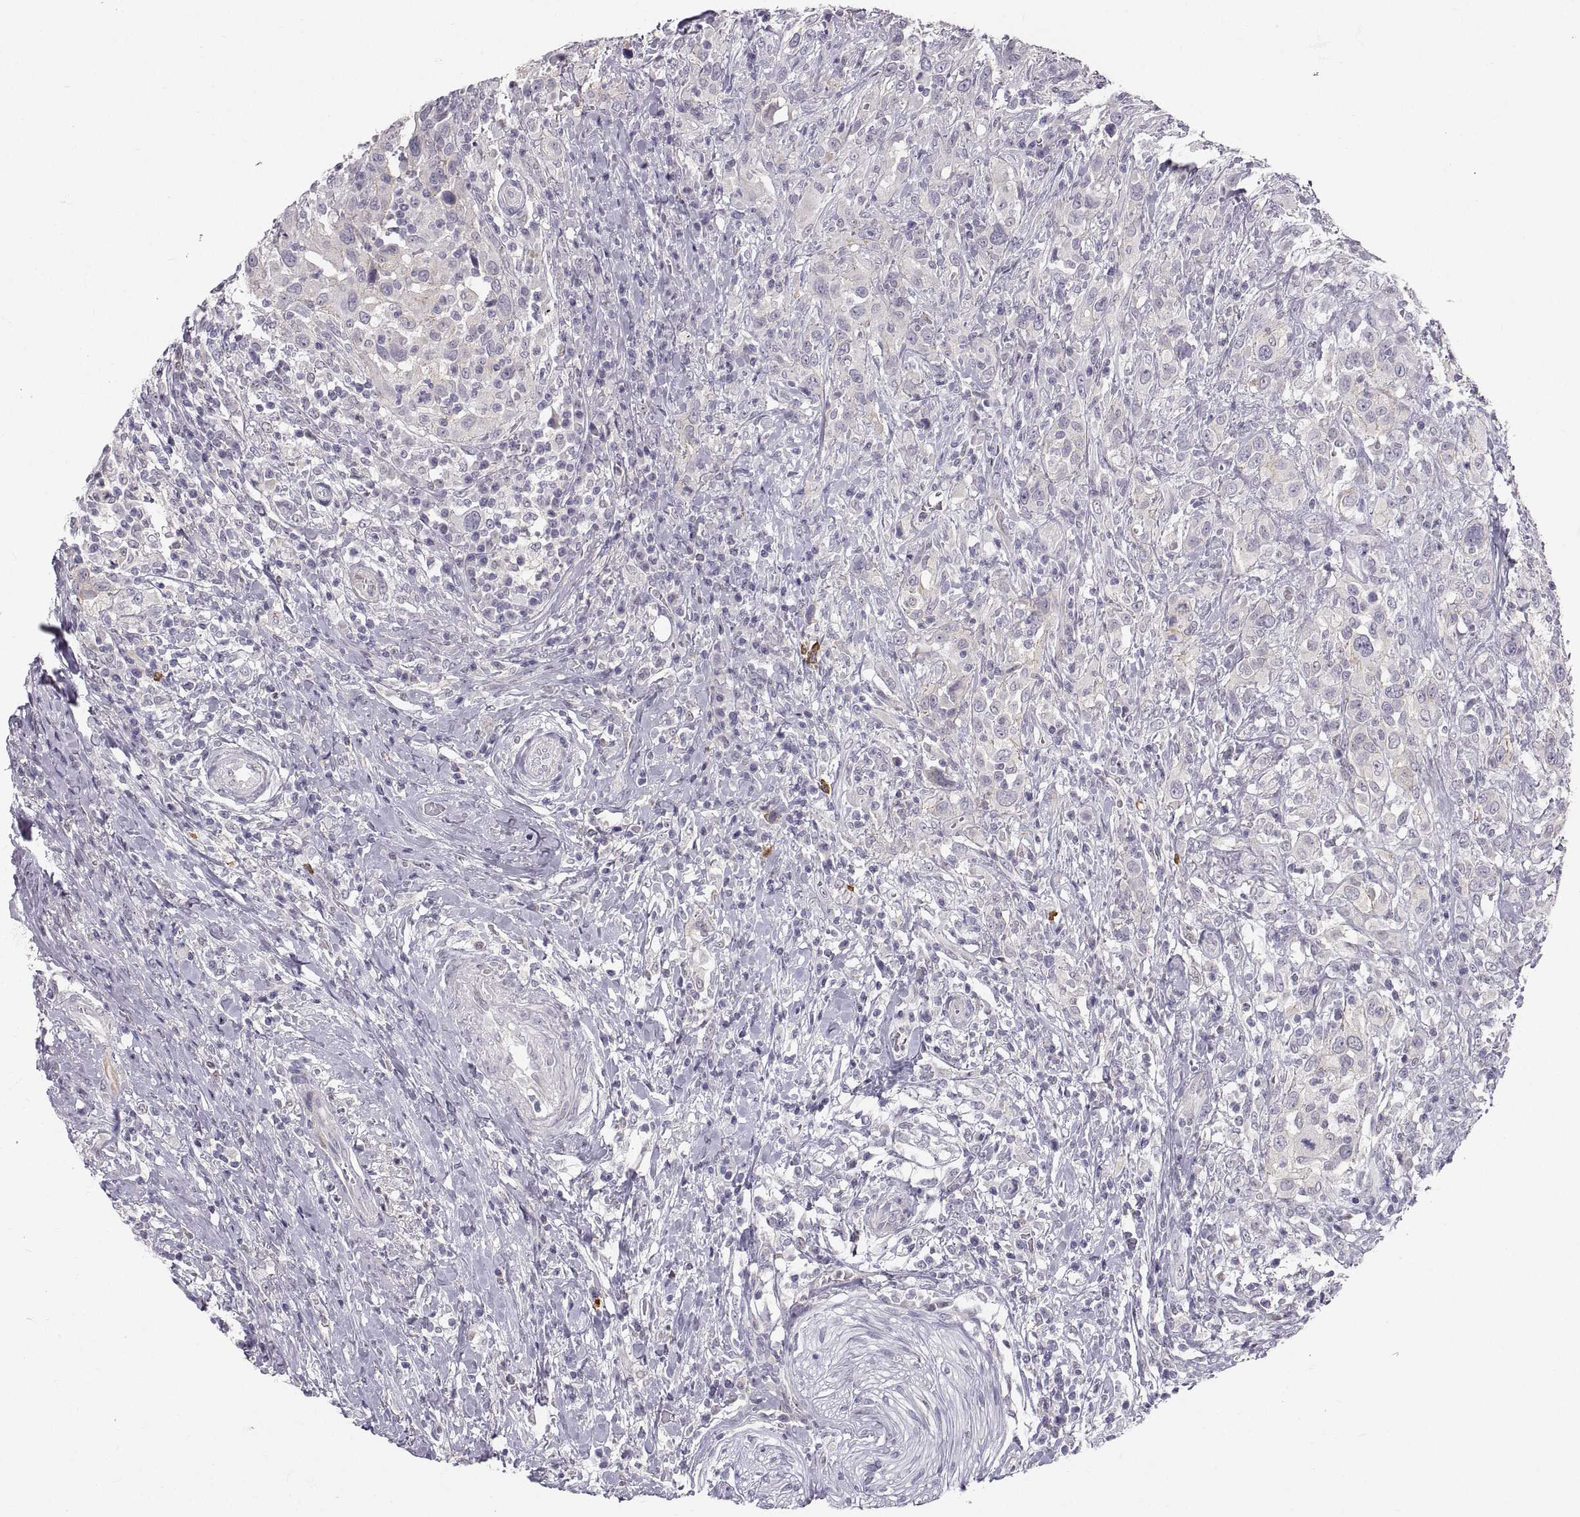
{"staining": {"intensity": "negative", "quantity": "none", "location": "none"}, "tissue": "urothelial cancer", "cell_type": "Tumor cells", "image_type": "cancer", "snomed": [{"axis": "morphology", "description": "Urothelial carcinoma, NOS"}, {"axis": "morphology", "description": "Urothelial carcinoma, High grade"}, {"axis": "topography", "description": "Urinary bladder"}], "caption": "DAB (3,3'-diaminobenzidine) immunohistochemical staining of urothelial carcinoma (high-grade) shows no significant staining in tumor cells.", "gene": "ZNF185", "patient": {"sex": "female", "age": 64}}